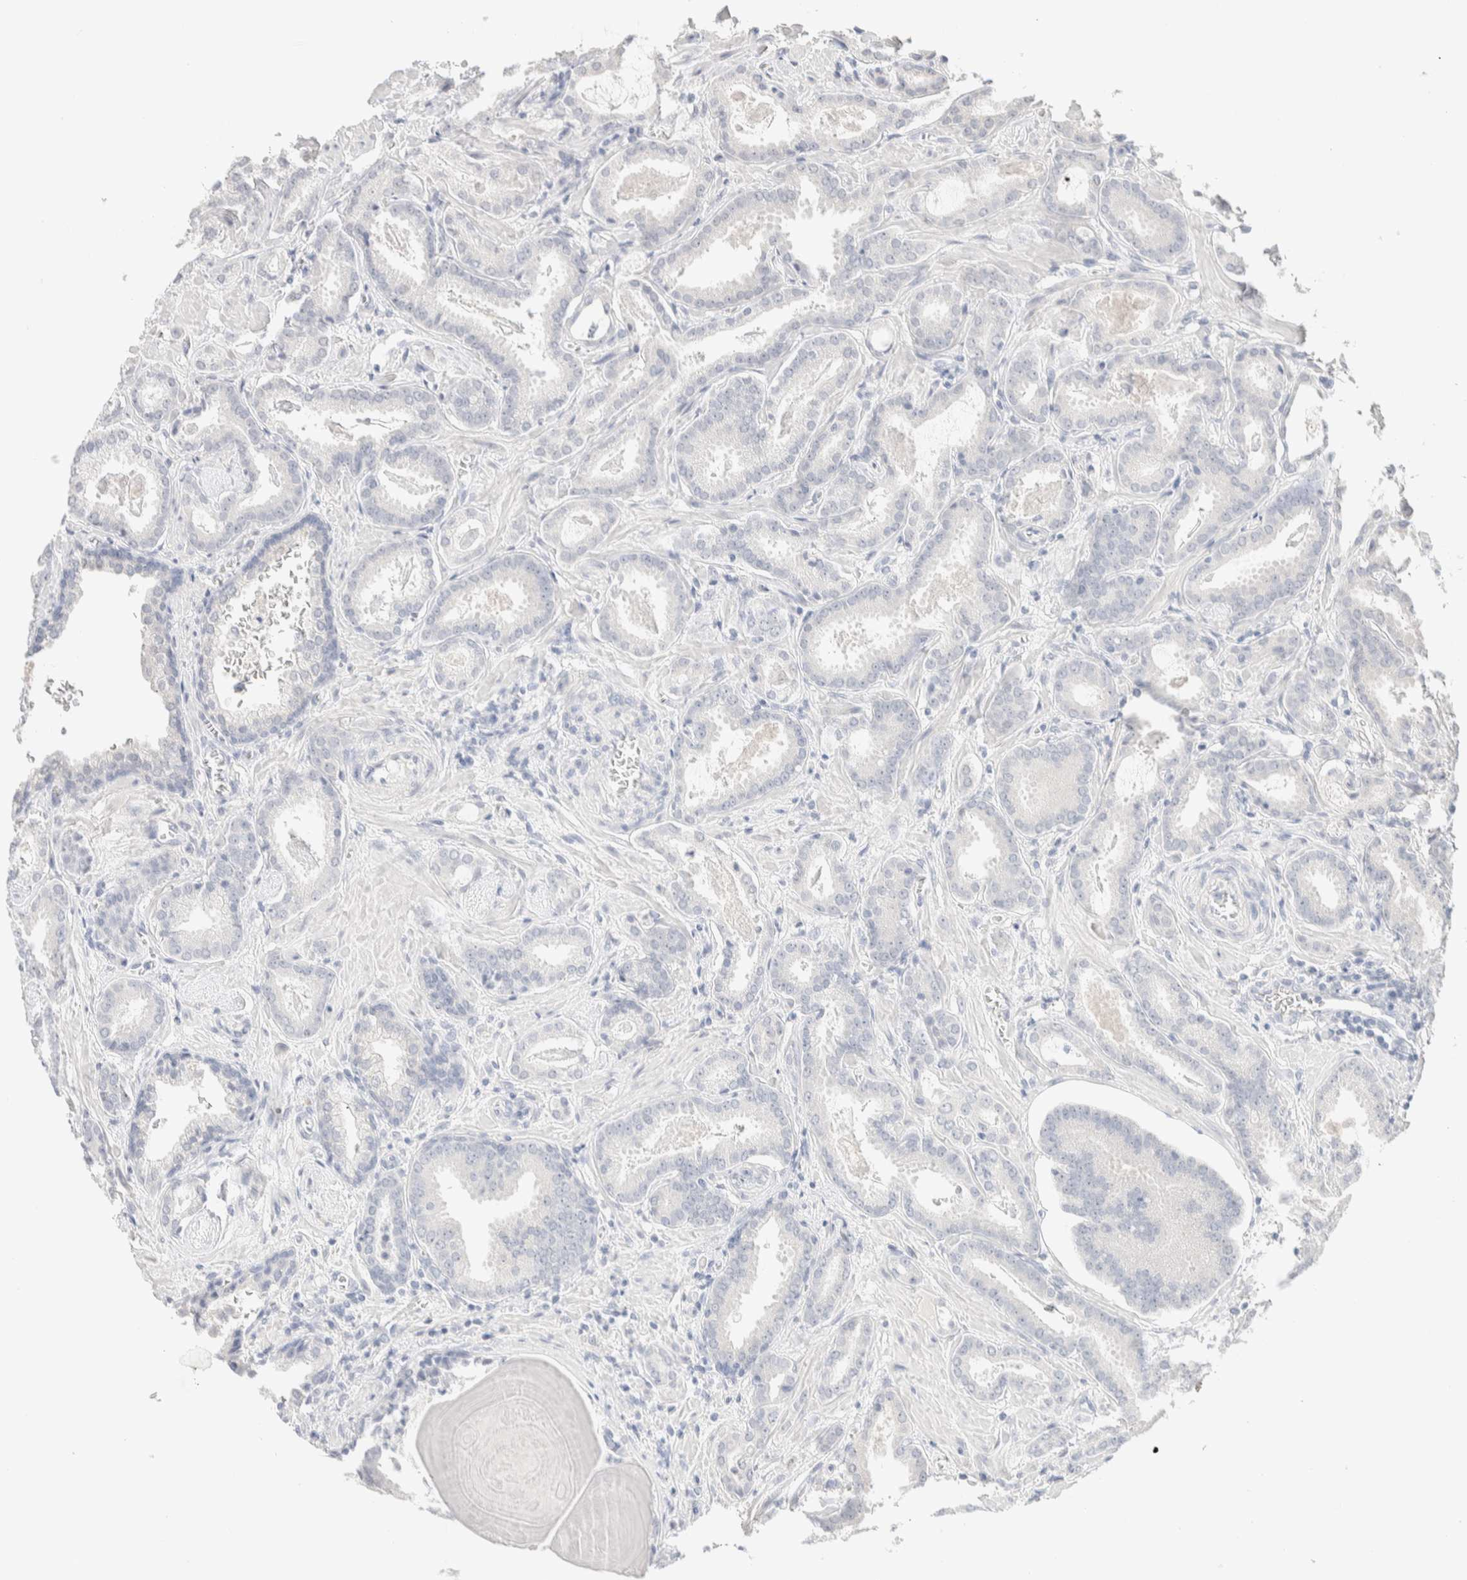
{"staining": {"intensity": "negative", "quantity": "none", "location": "none"}, "tissue": "prostate cancer", "cell_type": "Tumor cells", "image_type": "cancer", "snomed": [{"axis": "morphology", "description": "Adenocarcinoma, Low grade"}, {"axis": "topography", "description": "Prostate"}], "caption": "Micrograph shows no significant protein staining in tumor cells of adenocarcinoma (low-grade) (prostate). (DAB immunohistochemistry (IHC), high magnification).", "gene": "RIDA", "patient": {"sex": "male", "age": 53}}